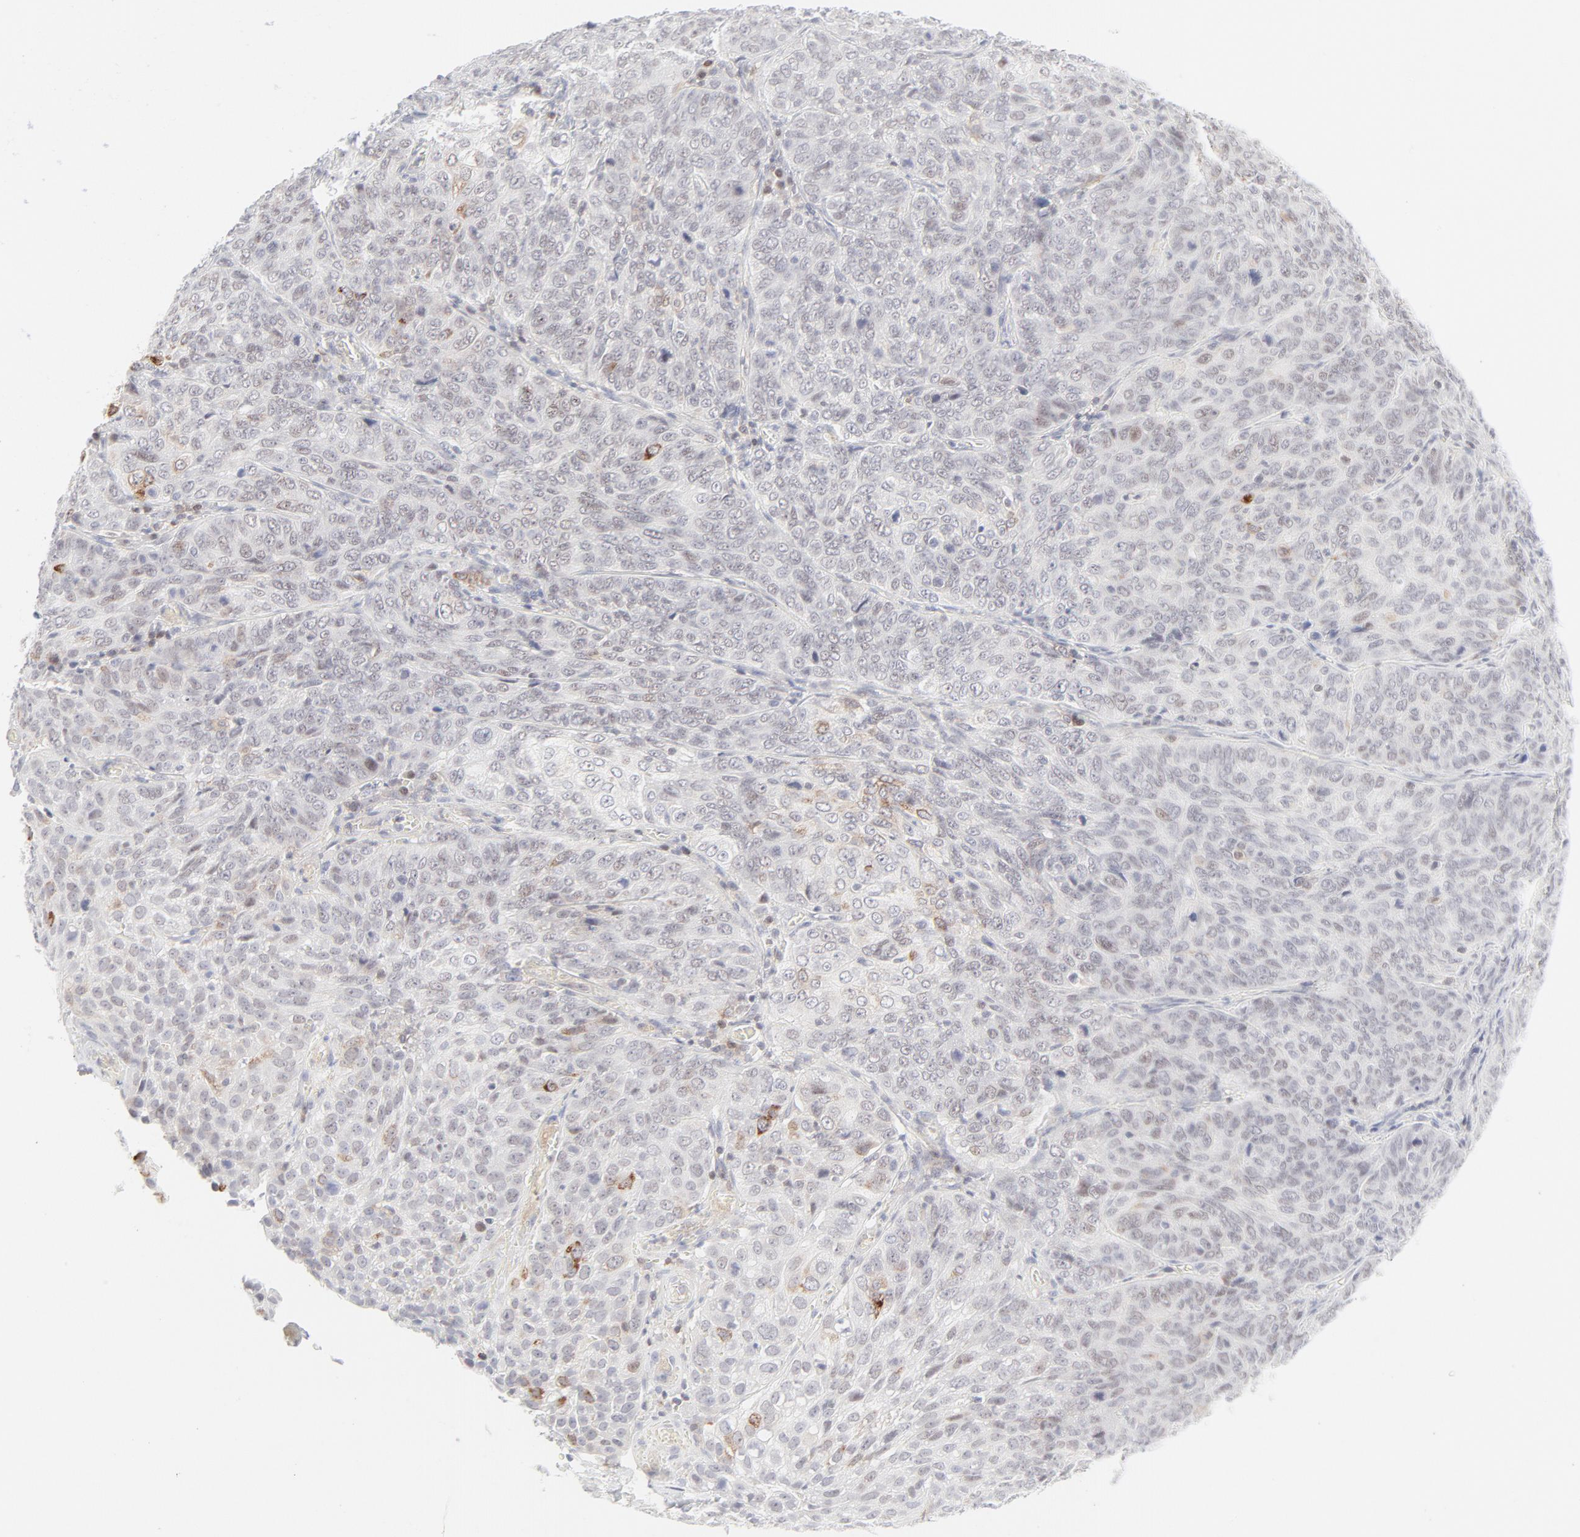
{"staining": {"intensity": "moderate", "quantity": "25%-75%", "location": "cytoplasmic/membranous,nuclear"}, "tissue": "cervical cancer", "cell_type": "Tumor cells", "image_type": "cancer", "snomed": [{"axis": "morphology", "description": "Squamous cell carcinoma, NOS"}, {"axis": "topography", "description": "Cervix"}], "caption": "Human cervical squamous cell carcinoma stained with a protein marker displays moderate staining in tumor cells.", "gene": "PRKCB", "patient": {"sex": "female", "age": 38}}